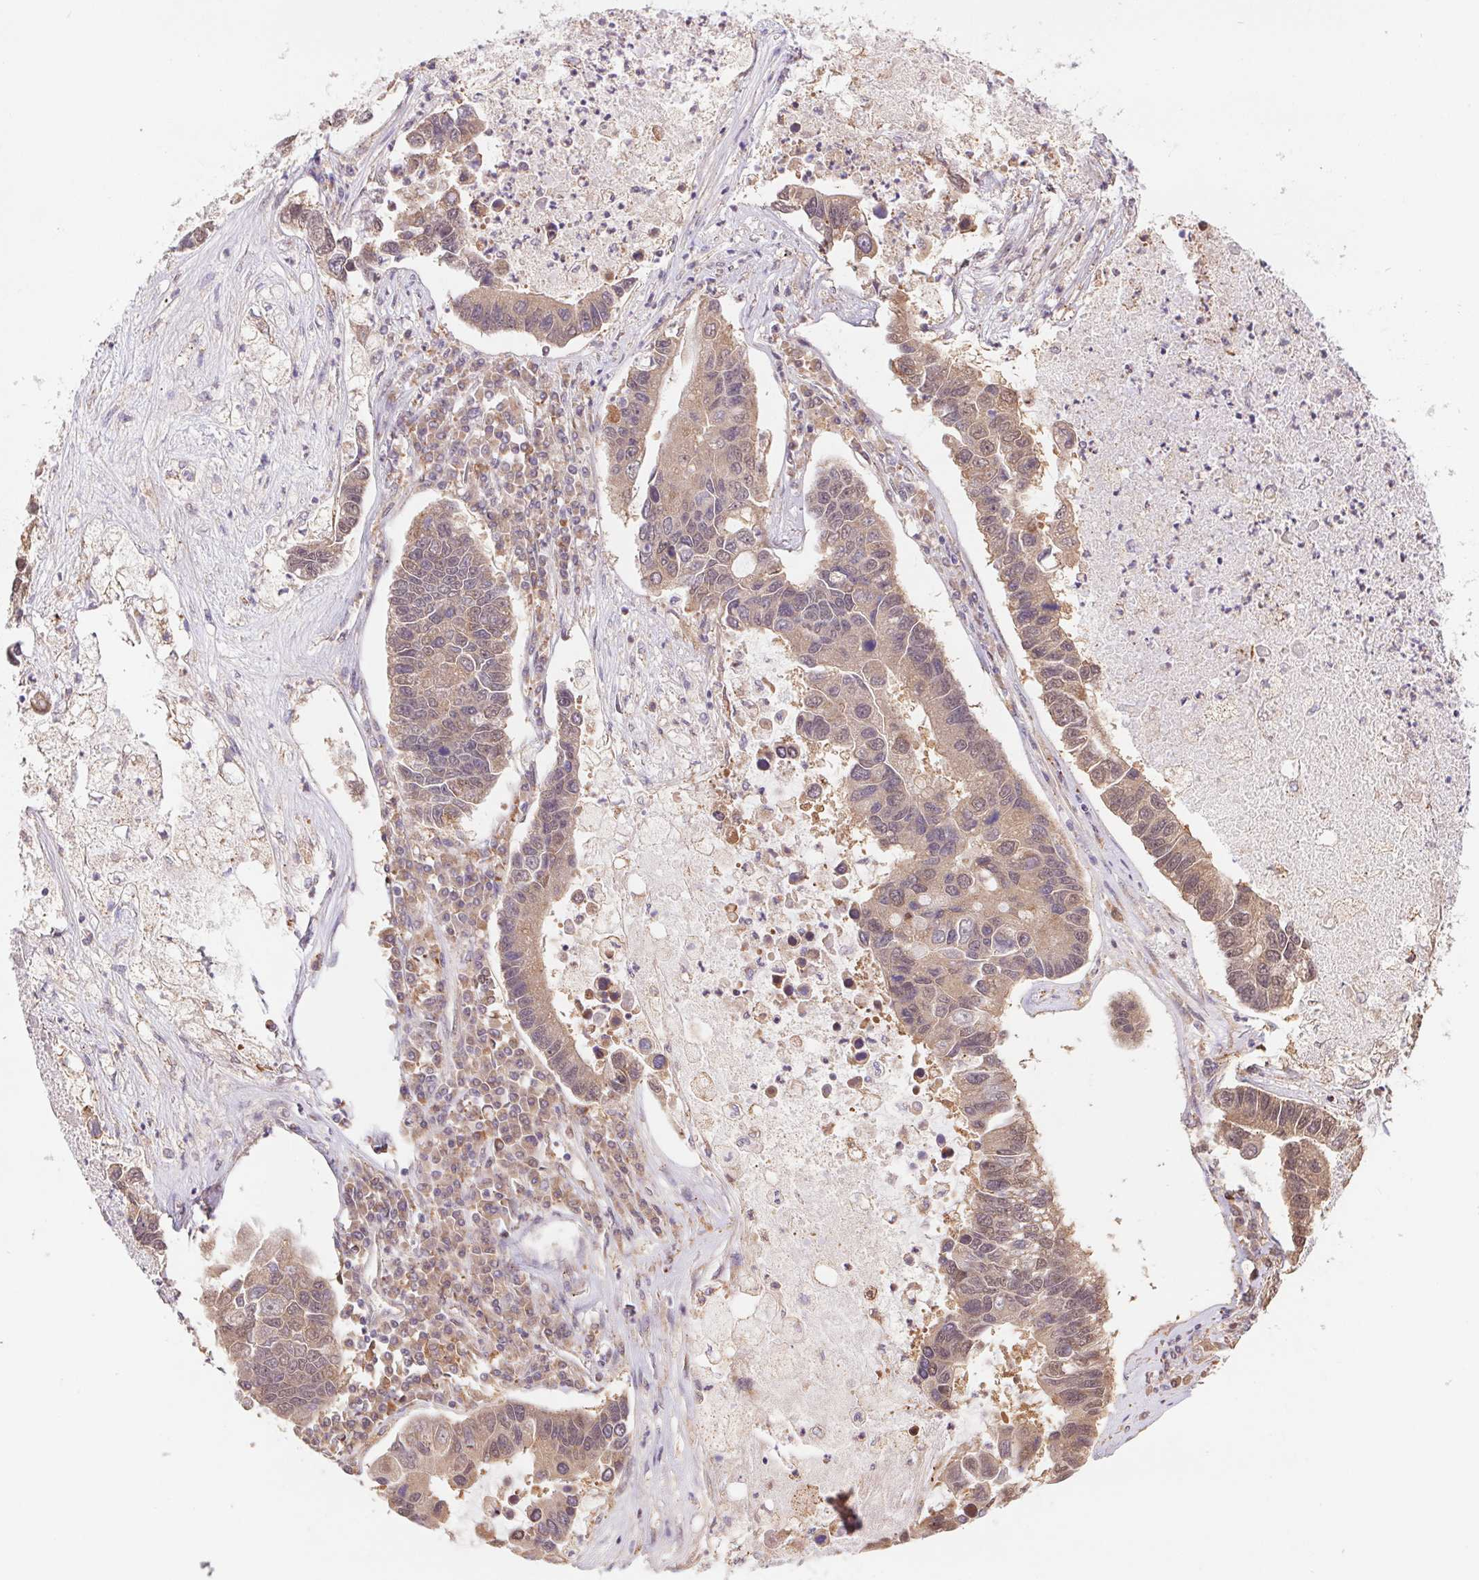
{"staining": {"intensity": "weak", "quantity": "<25%", "location": "nuclear"}, "tissue": "lung cancer", "cell_type": "Tumor cells", "image_type": "cancer", "snomed": [{"axis": "morphology", "description": "Adenocarcinoma, NOS"}, {"axis": "topography", "description": "Bronchus"}, {"axis": "topography", "description": "Lung"}], "caption": "This histopathology image is of lung cancer stained with immunohistochemistry to label a protein in brown with the nuclei are counter-stained blue. There is no staining in tumor cells.", "gene": "RRM1", "patient": {"sex": "female", "age": 51}}